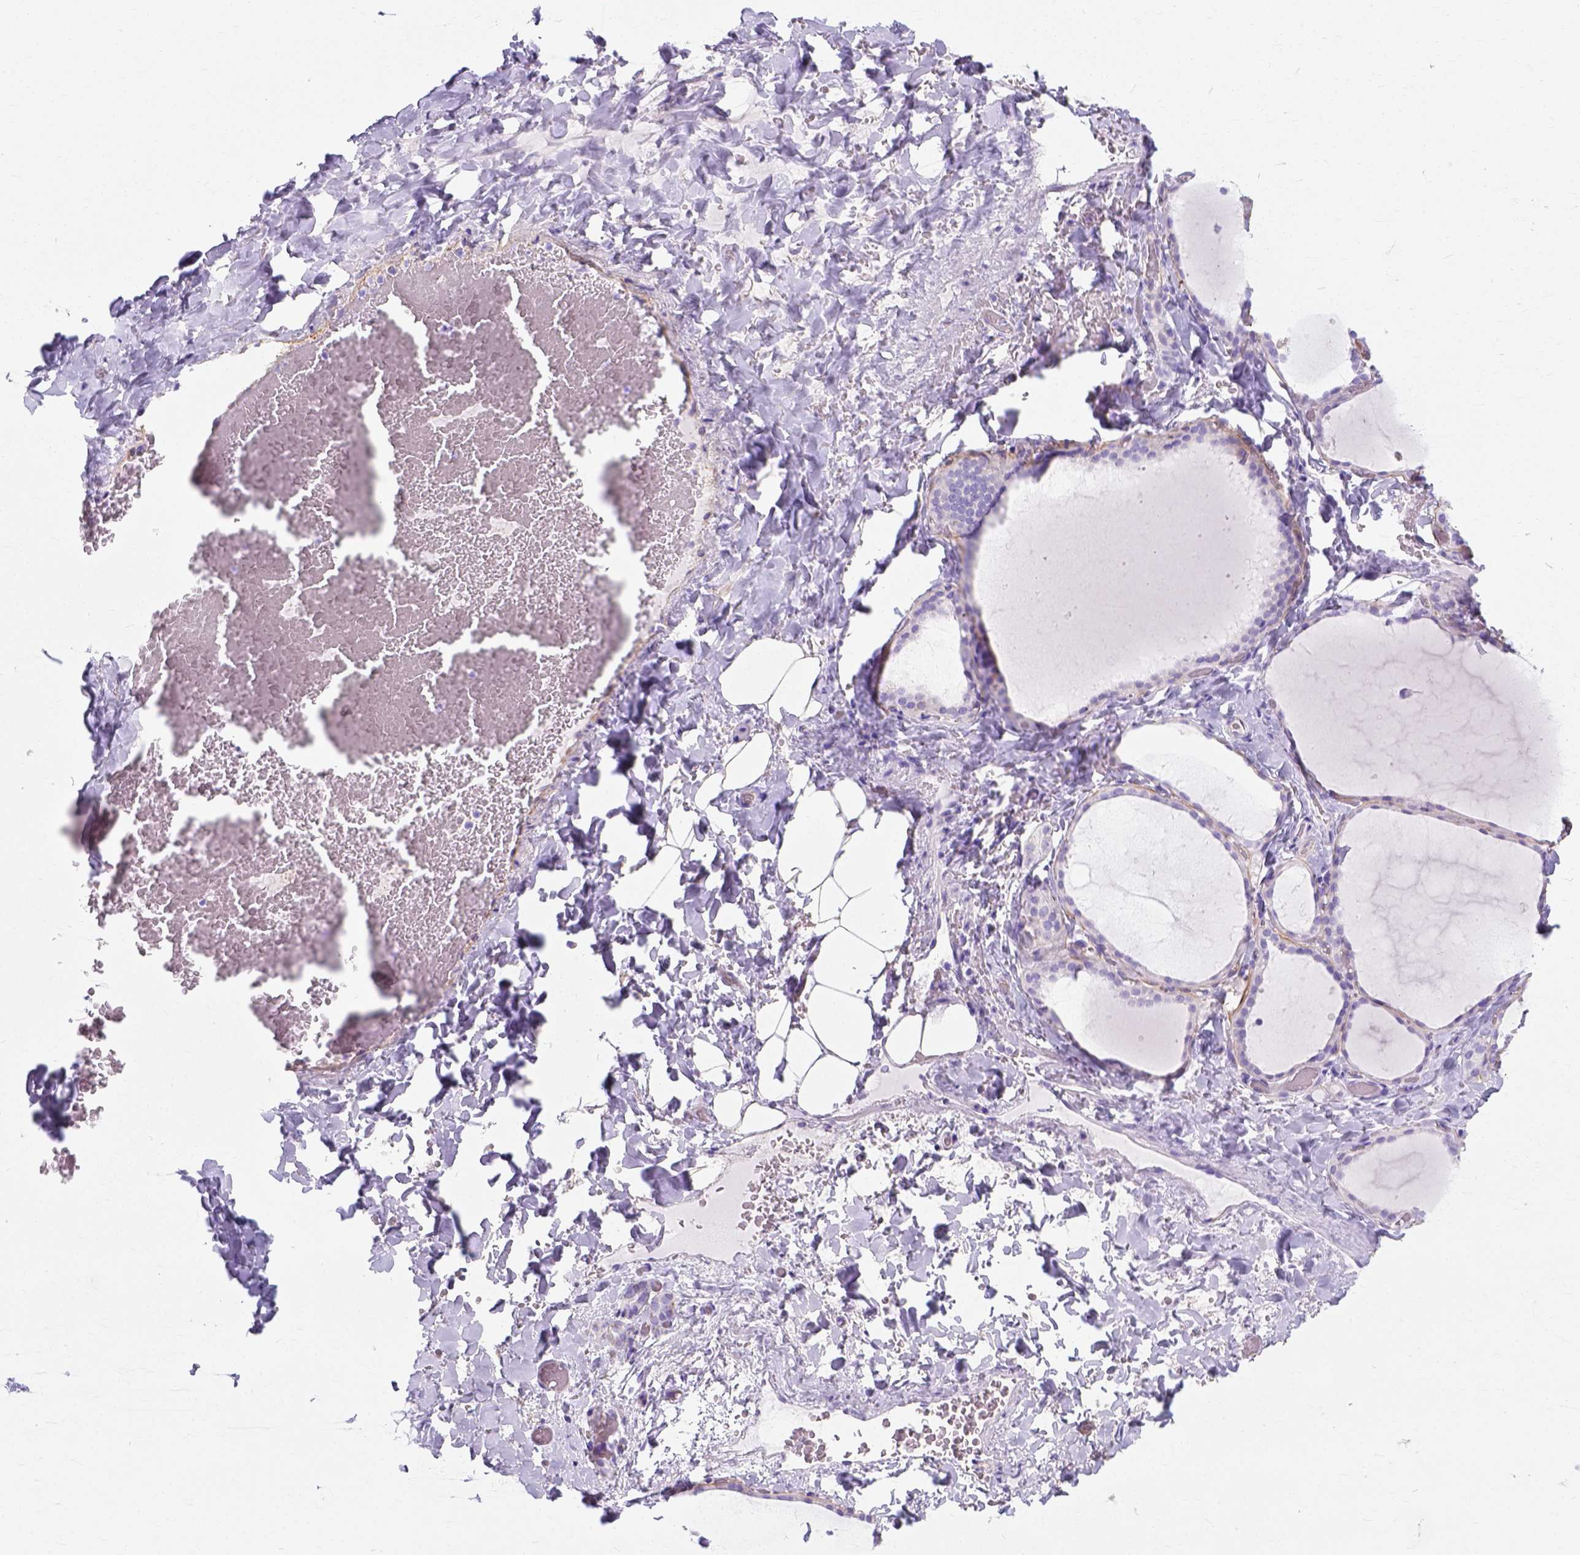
{"staining": {"intensity": "negative", "quantity": "none", "location": "none"}, "tissue": "thyroid gland", "cell_type": "Glandular cells", "image_type": "normal", "snomed": [{"axis": "morphology", "description": "Normal tissue, NOS"}, {"axis": "topography", "description": "Thyroid gland"}], "caption": "This is an immunohistochemistry (IHC) photomicrograph of benign human thyroid gland. There is no staining in glandular cells.", "gene": "MYH15", "patient": {"sex": "female", "age": 22}}